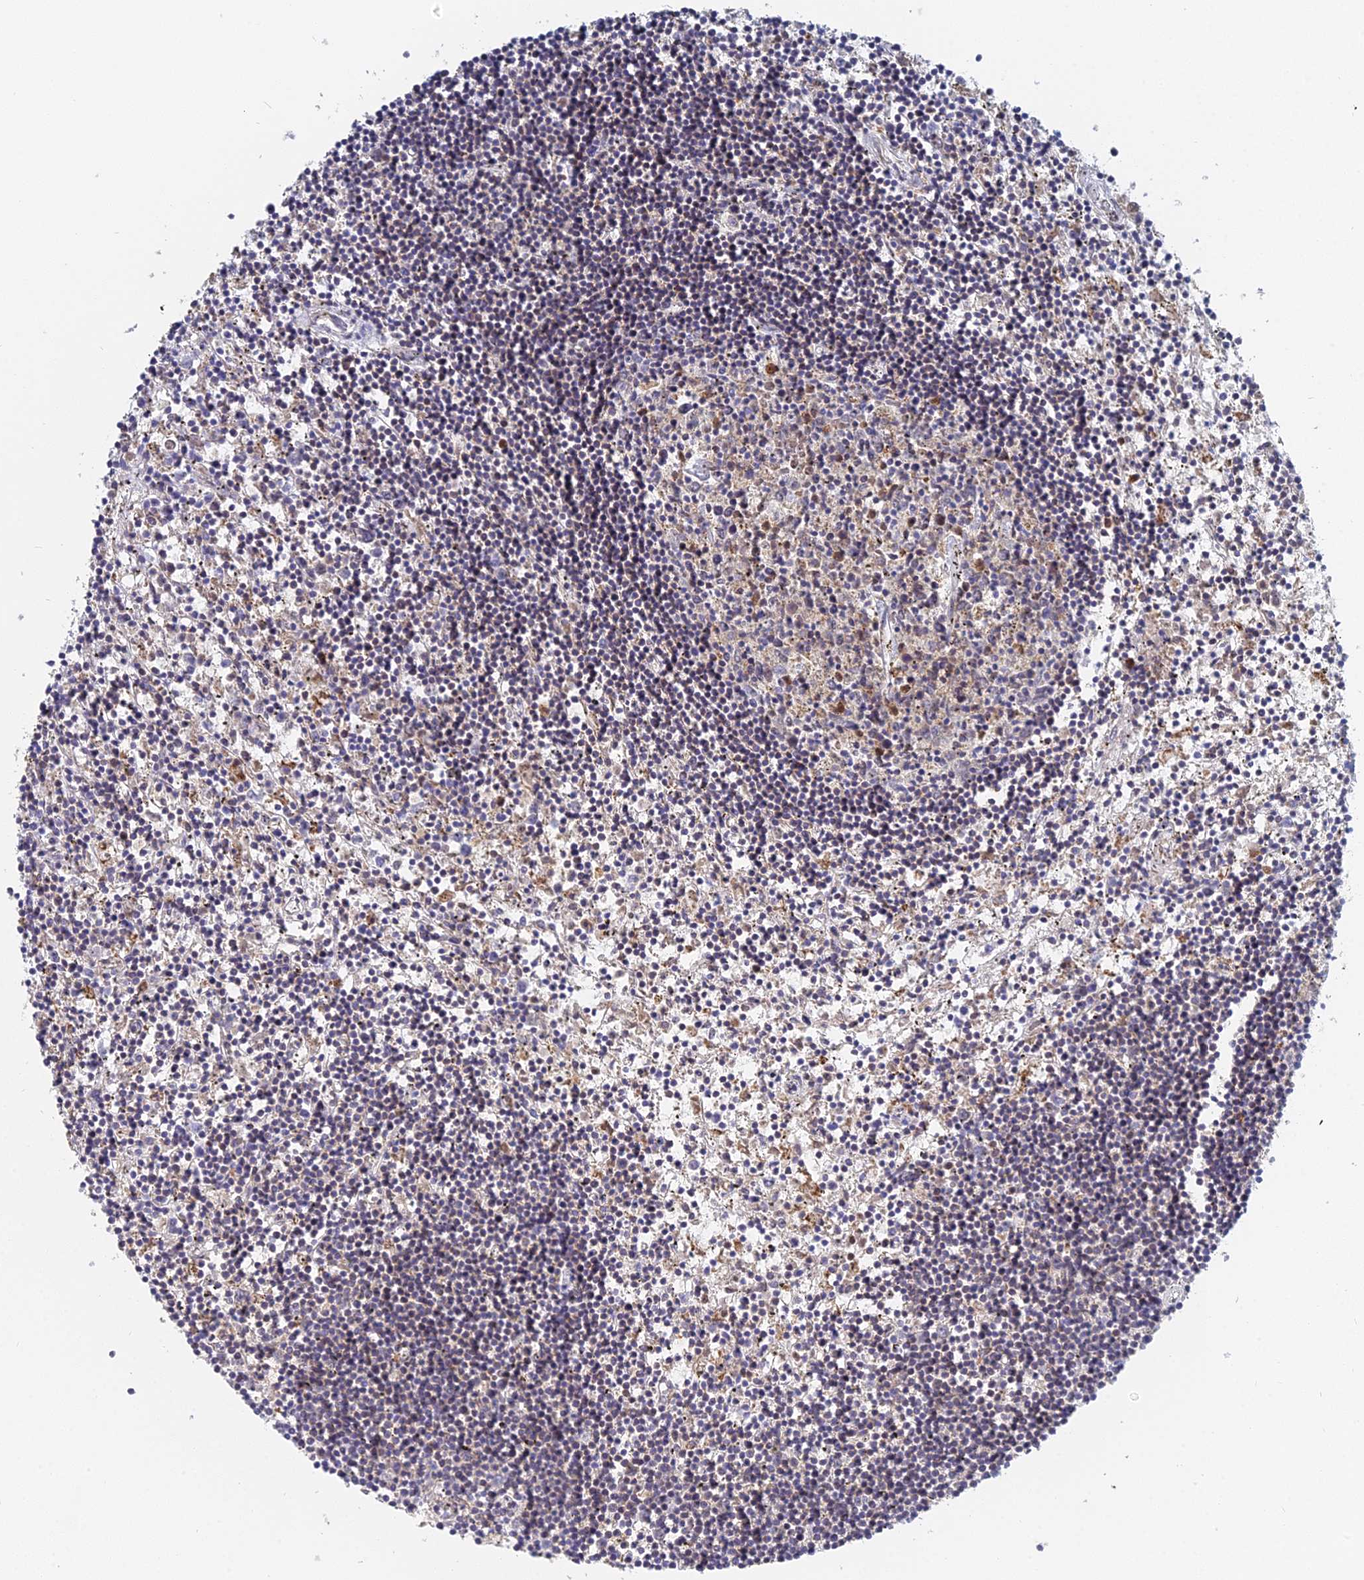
{"staining": {"intensity": "weak", "quantity": "<25%", "location": "cytoplasmic/membranous"}, "tissue": "lymphoma", "cell_type": "Tumor cells", "image_type": "cancer", "snomed": [{"axis": "morphology", "description": "Malignant lymphoma, non-Hodgkin's type, Low grade"}, {"axis": "topography", "description": "Spleen"}], "caption": "This is an IHC image of human lymphoma. There is no staining in tumor cells.", "gene": "CRACR2B", "patient": {"sex": "male", "age": 76}}